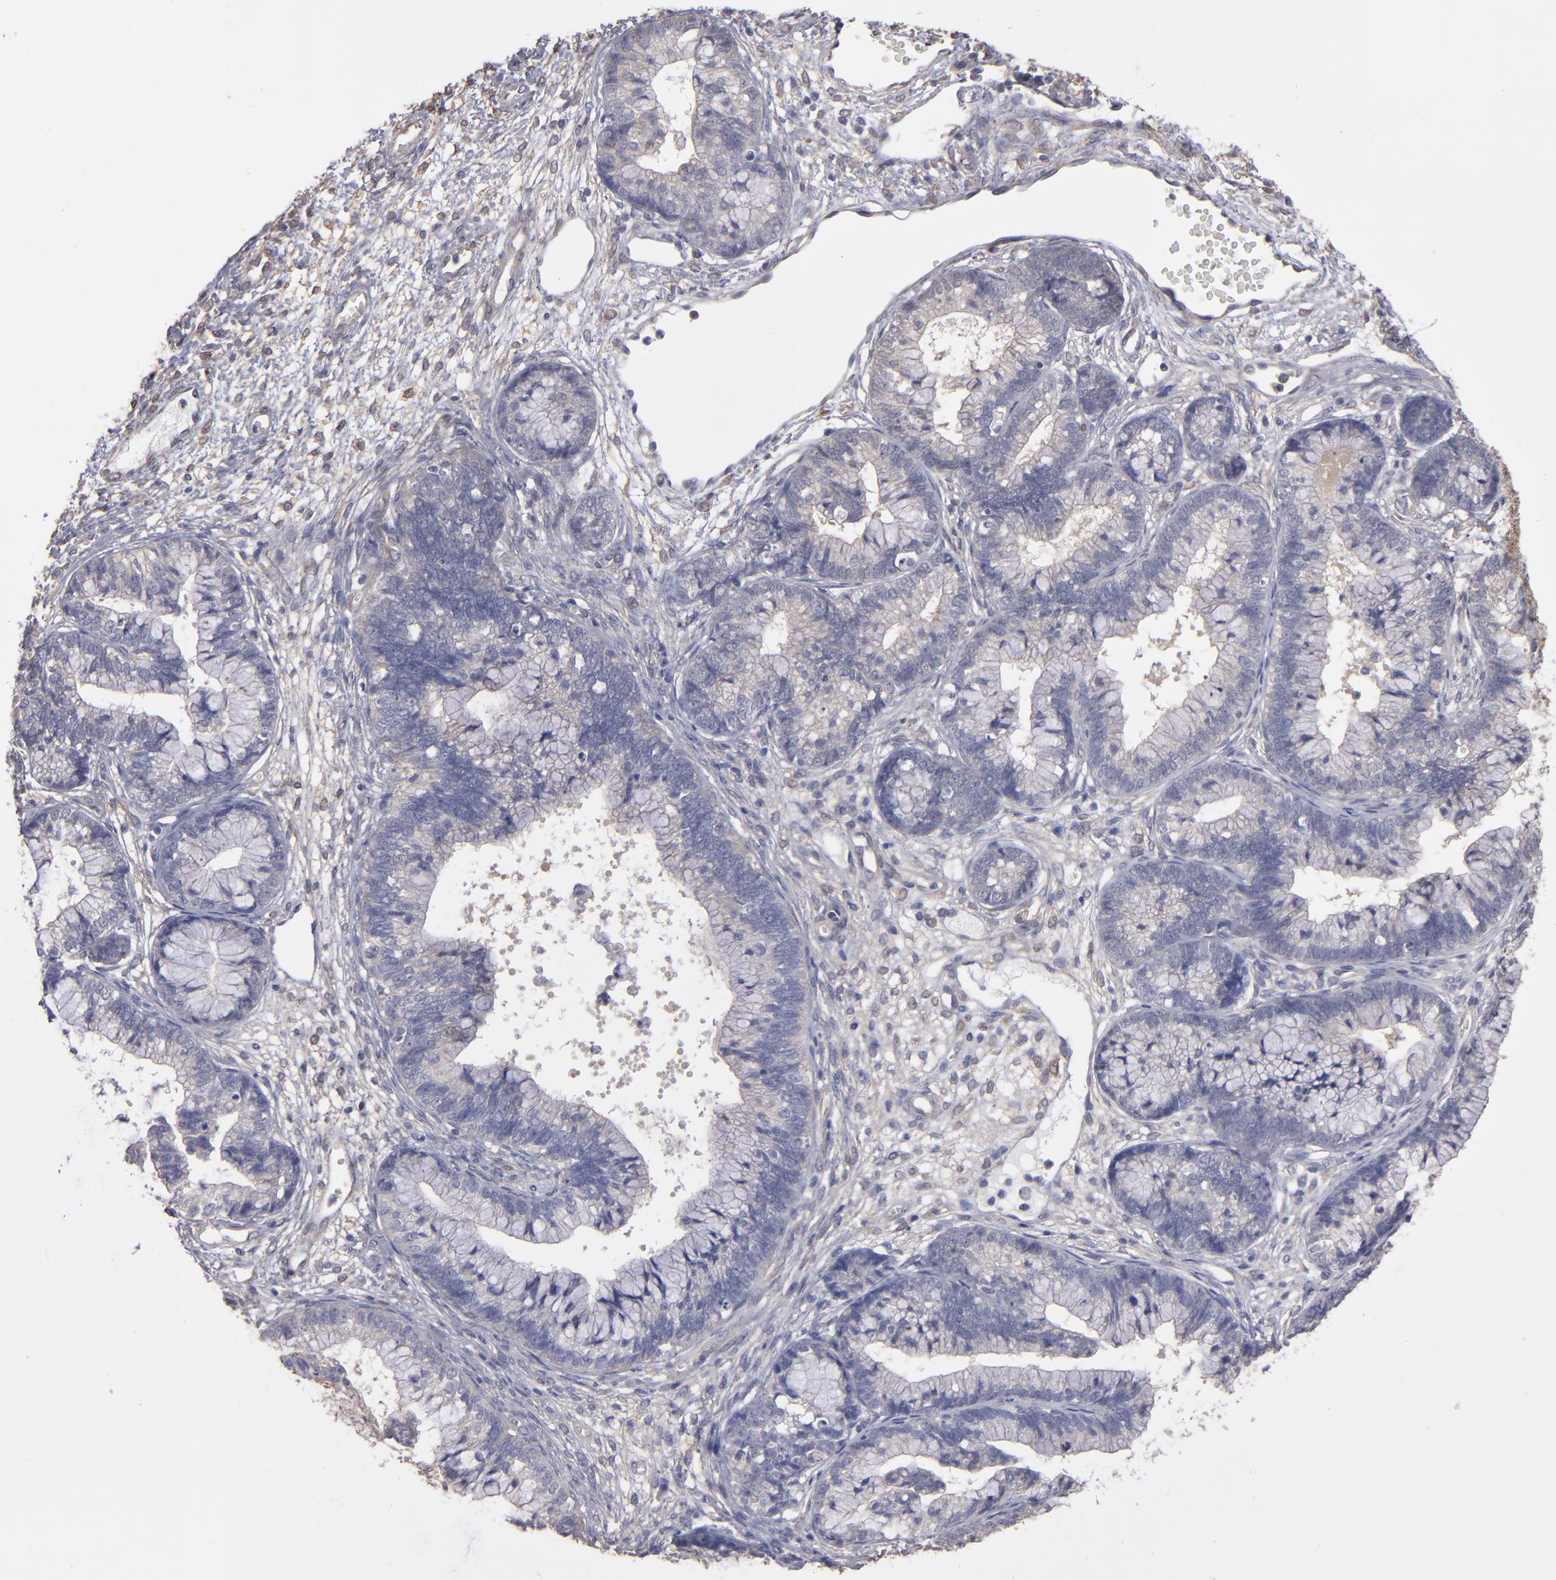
{"staining": {"intensity": "weak", "quantity": ">75%", "location": "cytoplasmic/membranous"}, "tissue": "cervical cancer", "cell_type": "Tumor cells", "image_type": "cancer", "snomed": [{"axis": "morphology", "description": "Adenocarcinoma, NOS"}, {"axis": "topography", "description": "Cervix"}], "caption": "Human cervical cancer stained with a brown dye displays weak cytoplasmic/membranous positive positivity in approximately >75% of tumor cells.", "gene": "NDRG2", "patient": {"sex": "female", "age": 44}}